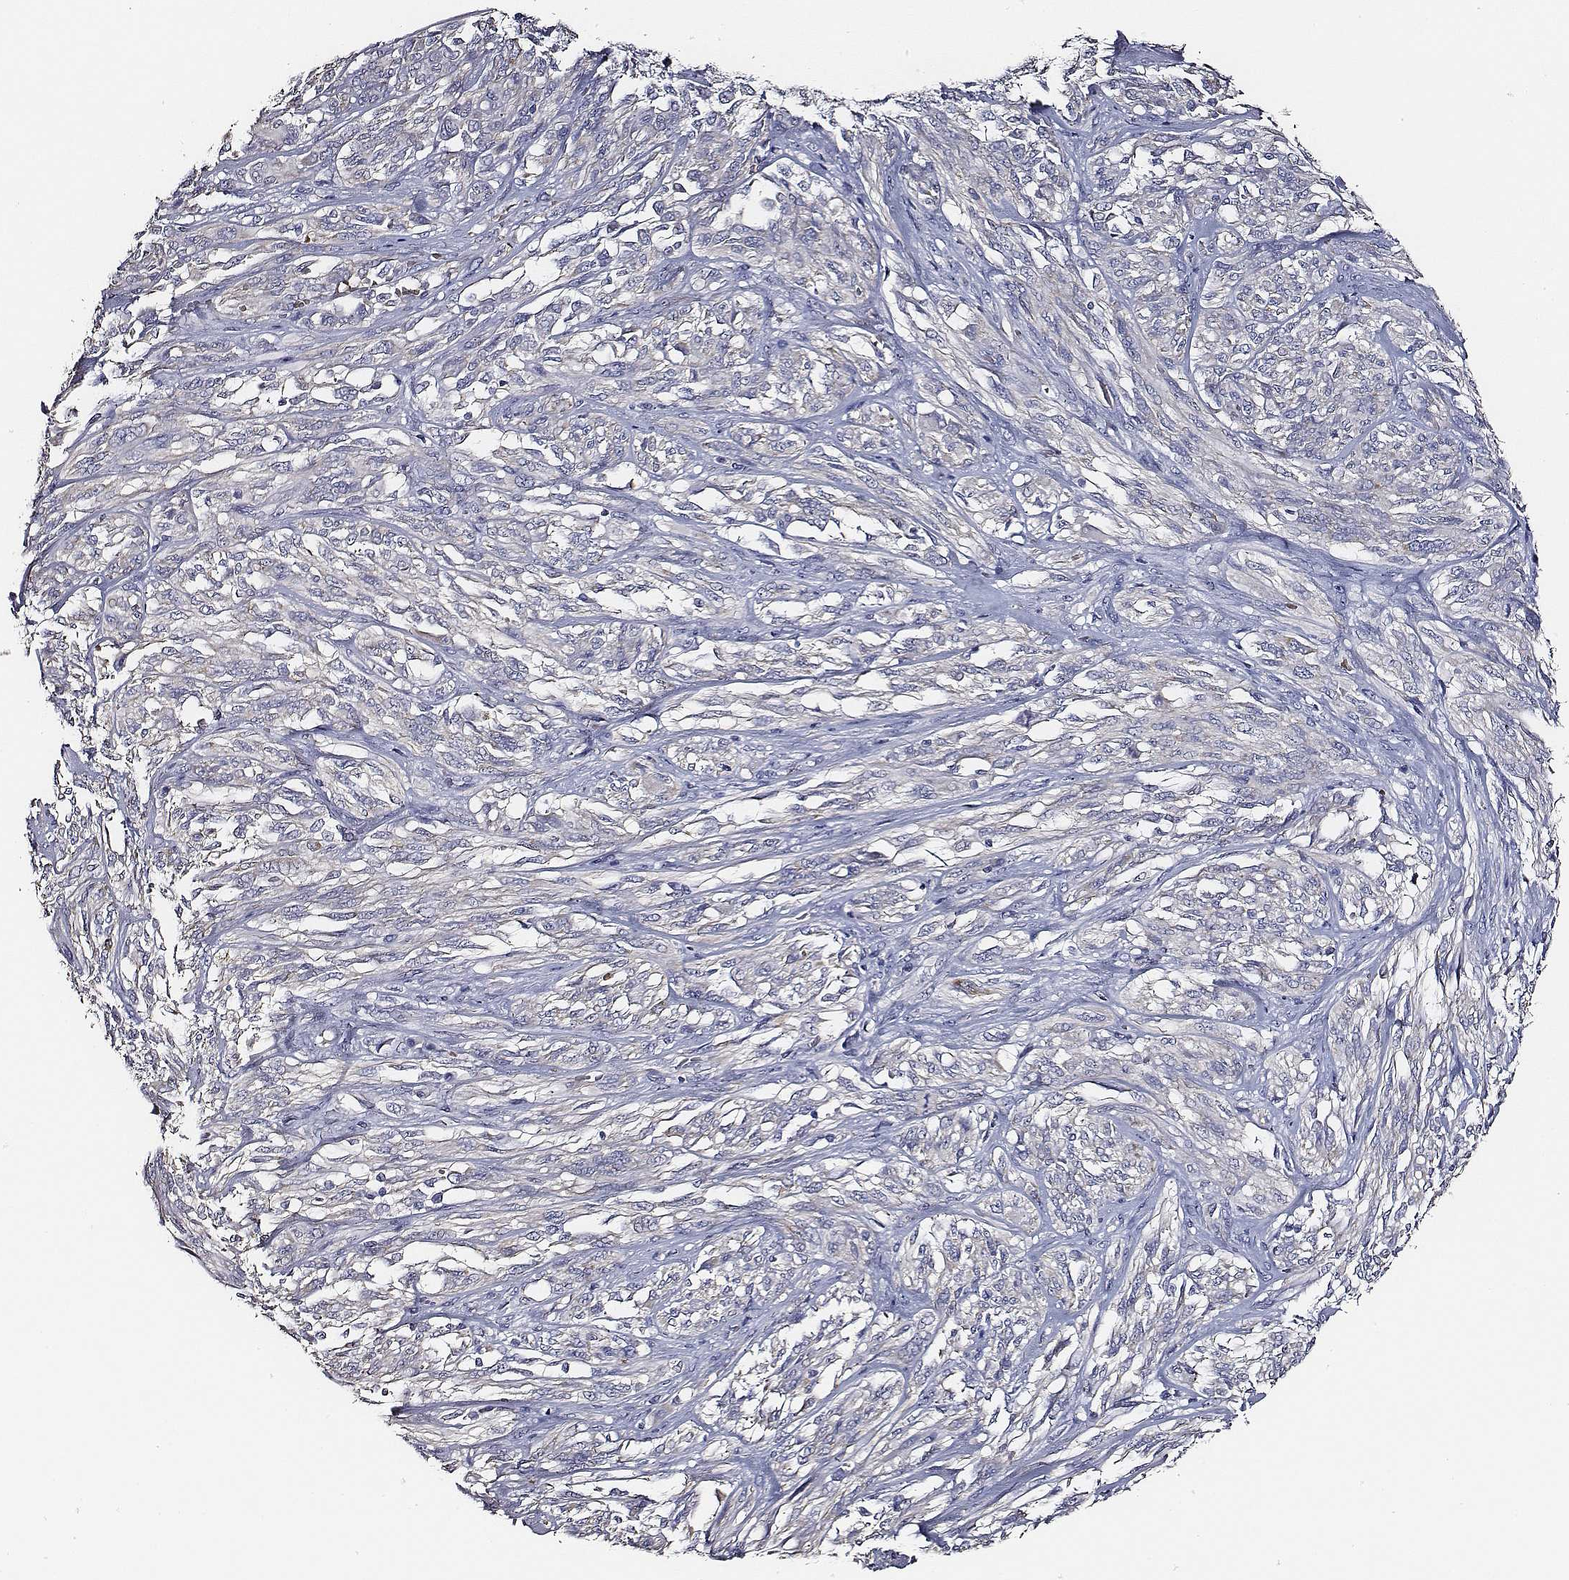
{"staining": {"intensity": "negative", "quantity": "none", "location": "none"}, "tissue": "melanoma", "cell_type": "Tumor cells", "image_type": "cancer", "snomed": [{"axis": "morphology", "description": "Malignant melanoma, NOS"}, {"axis": "topography", "description": "Skin"}], "caption": "Immunohistochemistry (IHC) micrograph of human melanoma stained for a protein (brown), which displays no positivity in tumor cells.", "gene": "AADAT", "patient": {"sex": "female", "age": 91}}